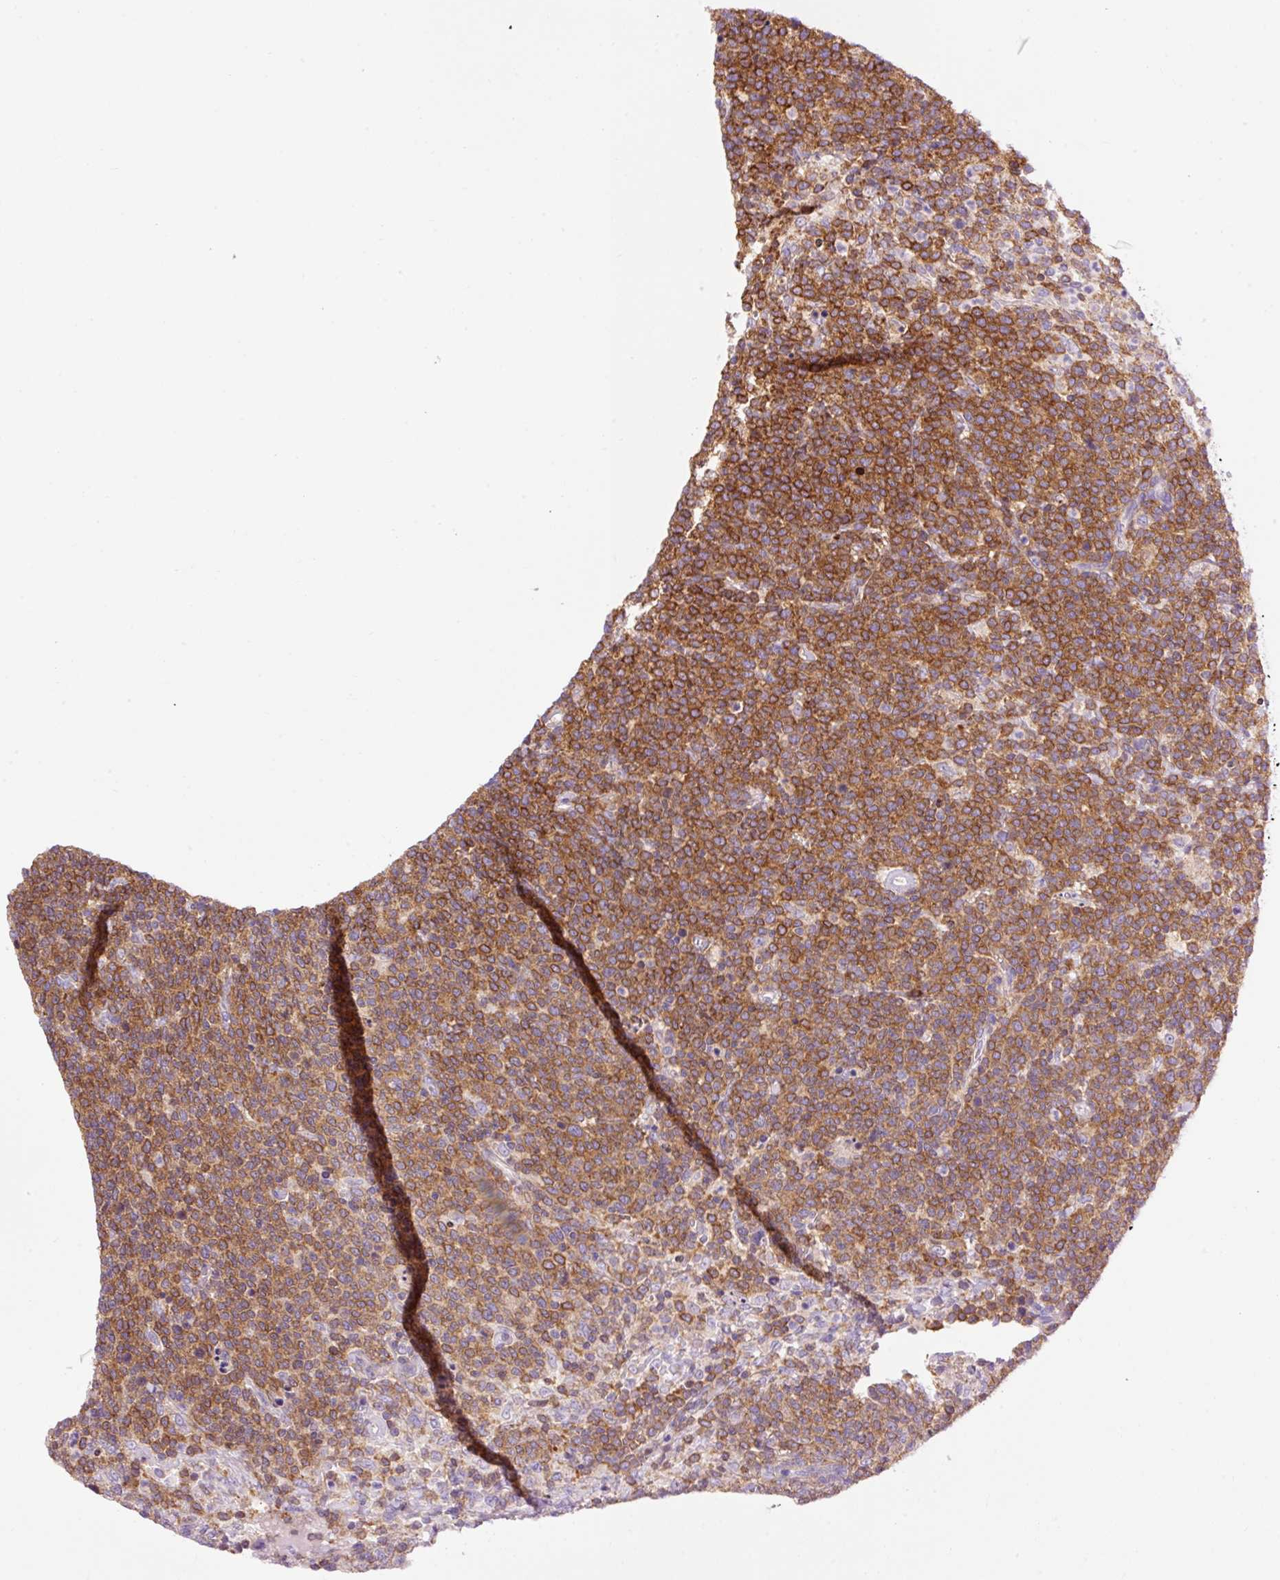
{"staining": {"intensity": "moderate", "quantity": ">75%", "location": "cytoplasmic/membranous"}, "tissue": "lymphoma", "cell_type": "Tumor cells", "image_type": "cancer", "snomed": [{"axis": "morphology", "description": "Malignant lymphoma, non-Hodgkin's type, High grade"}, {"axis": "topography", "description": "Lymph node"}], "caption": "Moderate cytoplasmic/membranous staining for a protein is identified in approximately >75% of tumor cells of malignant lymphoma, non-Hodgkin's type (high-grade) using immunohistochemistry (IHC).", "gene": "CD83", "patient": {"sex": "male", "age": 61}}